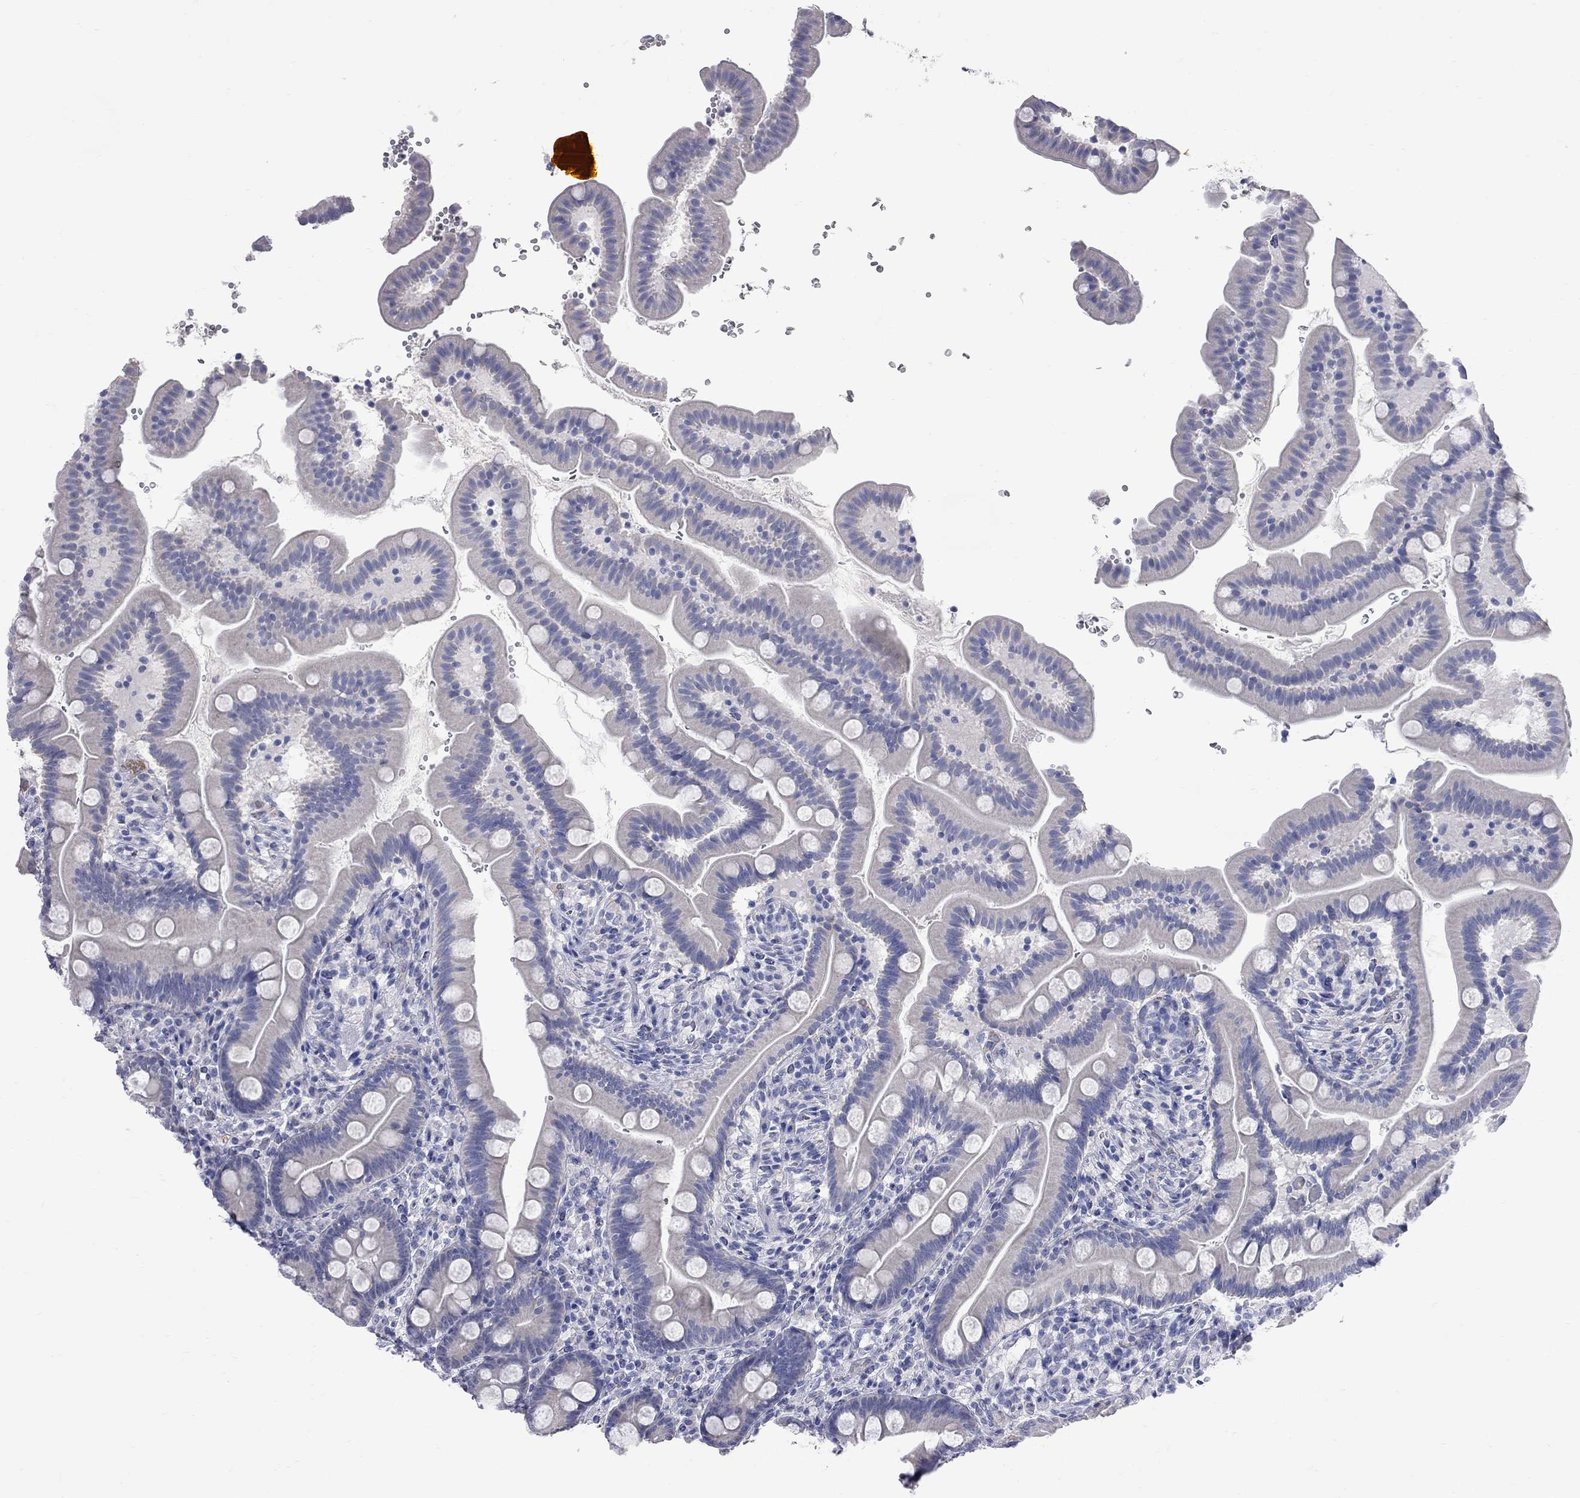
{"staining": {"intensity": "negative", "quantity": "none", "location": "none"}, "tissue": "small intestine", "cell_type": "Glandular cells", "image_type": "normal", "snomed": [{"axis": "morphology", "description": "Normal tissue, NOS"}, {"axis": "topography", "description": "Small intestine"}], "caption": "Immunohistochemistry (IHC) image of normal human small intestine stained for a protein (brown), which reveals no staining in glandular cells.", "gene": "KCND2", "patient": {"sex": "female", "age": 44}}